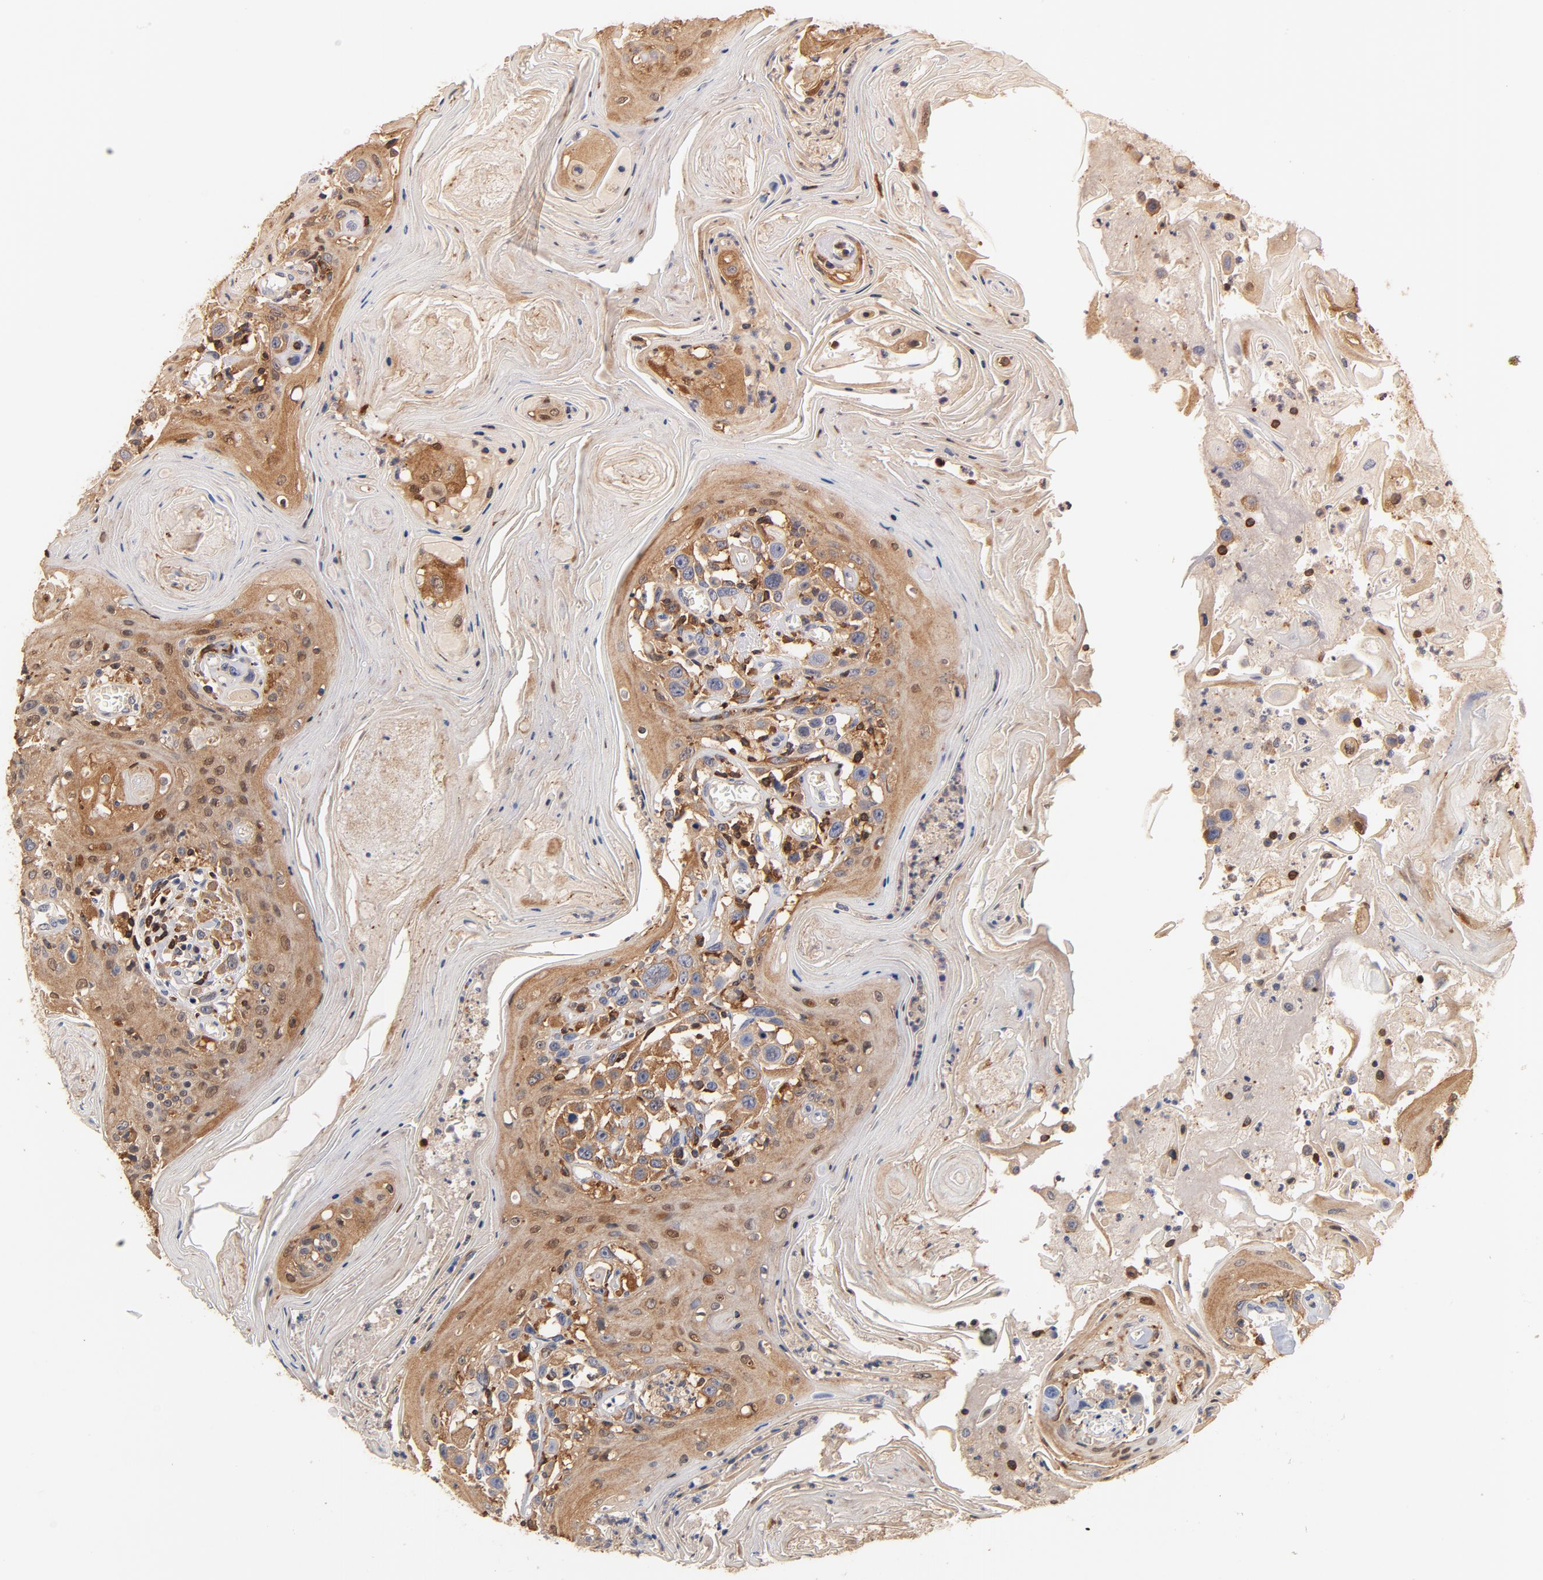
{"staining": {"intensity": "moderate", "quantity": ">75%", "location": "cytoplasmic/membranous,nuclear"}, "tissue": "head and neck cancer", "cell_type": "Tumor cells", "image_type": "cancer", "snomed": [{"axis": "morphology", "description": "Squamous cell carcinoma, NOS"}, {"axis": "topography", "description": "Oral tissue"}, {"axis": "topography", "description": "Head-Neck"}], "caption": "Immunohistochemical staining of human head and neck cancer shows moderate cytoplasmic/membranous and nuclear protein staining in approximately >75% of tumor cells.", "gene": "EZR", "patient": {"sex": "female", "age": 76}}